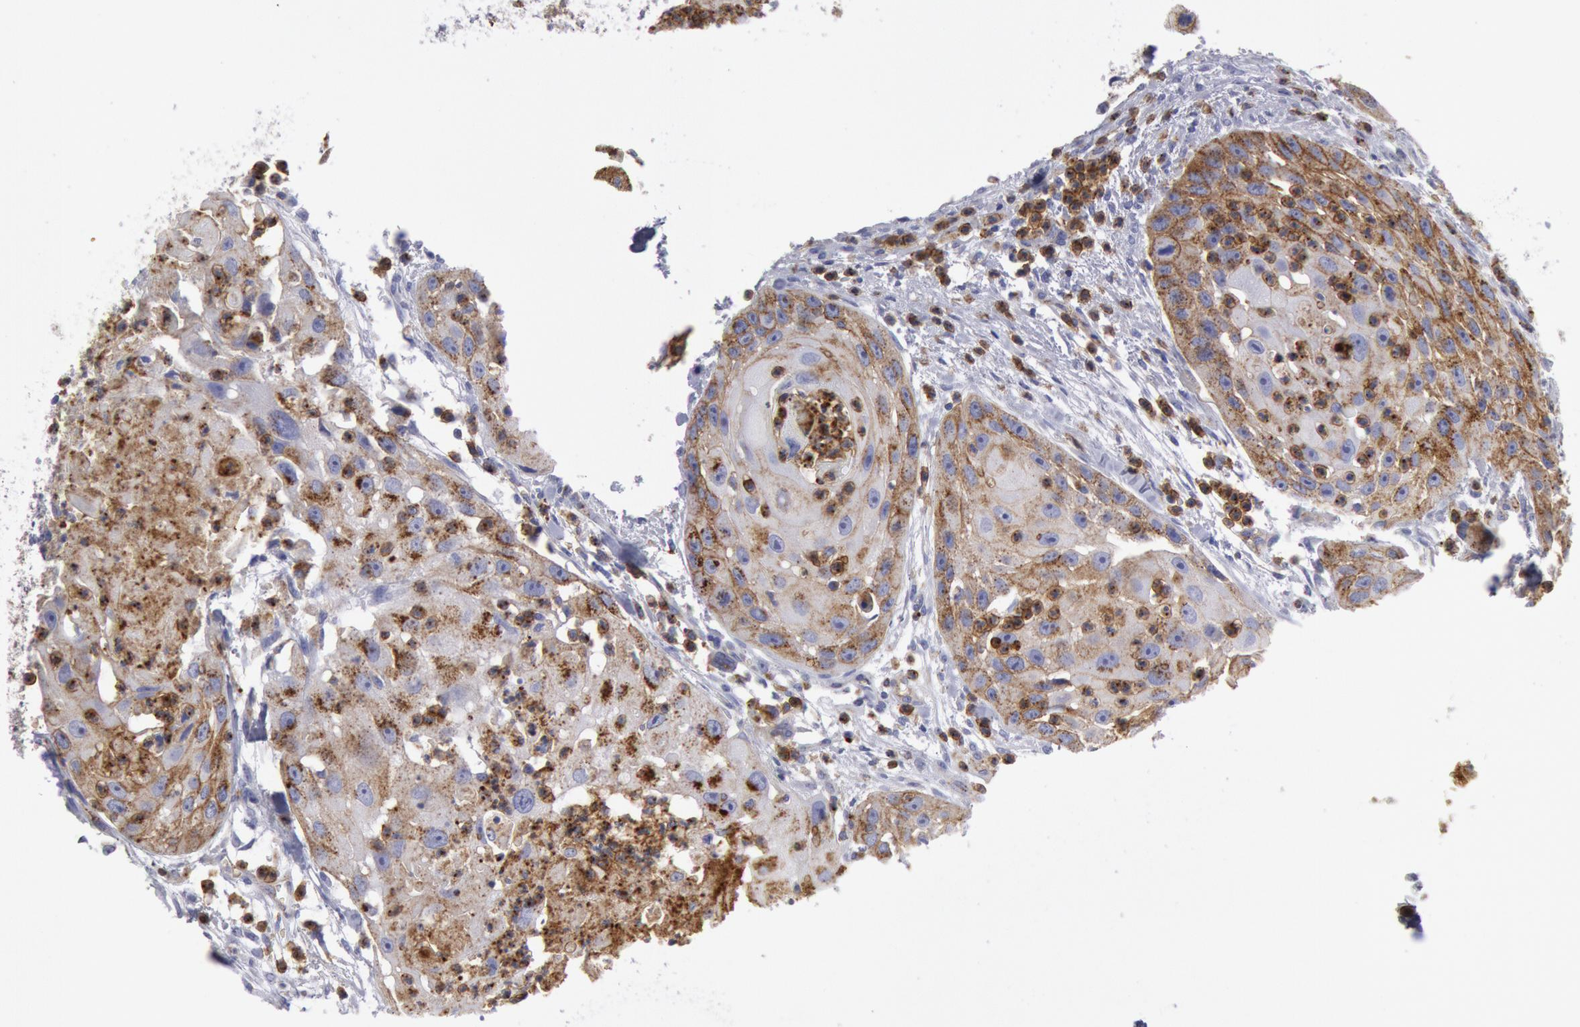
{"staining": {"intensity": "weak", "quantity": "25%-75%", "location": "cytoplasmic/membranous"}, "tissue": "head and neck cancer", "cell_type": "Tumor cells", "image_type": "cancer", "snomed": [{"axis": "morphology", "description": "Squamous cell carcinoma, NOS"}, {"axis": "topography", "description": "Head-Neck"}], "caption": "Protein analysis of squamous cell carcinoma (head and neck) tissue reveals weak cytoplasmic/membranous expression in about 25%-75% of tumor cells. The staining was performed using DAB to visualize the protein expression in brown, while the nuclei were stained in blue with hematoxylin (Magnification: 20x).", "gene": "FLOT1", "patient": {"sex": "male", "age": 64}}